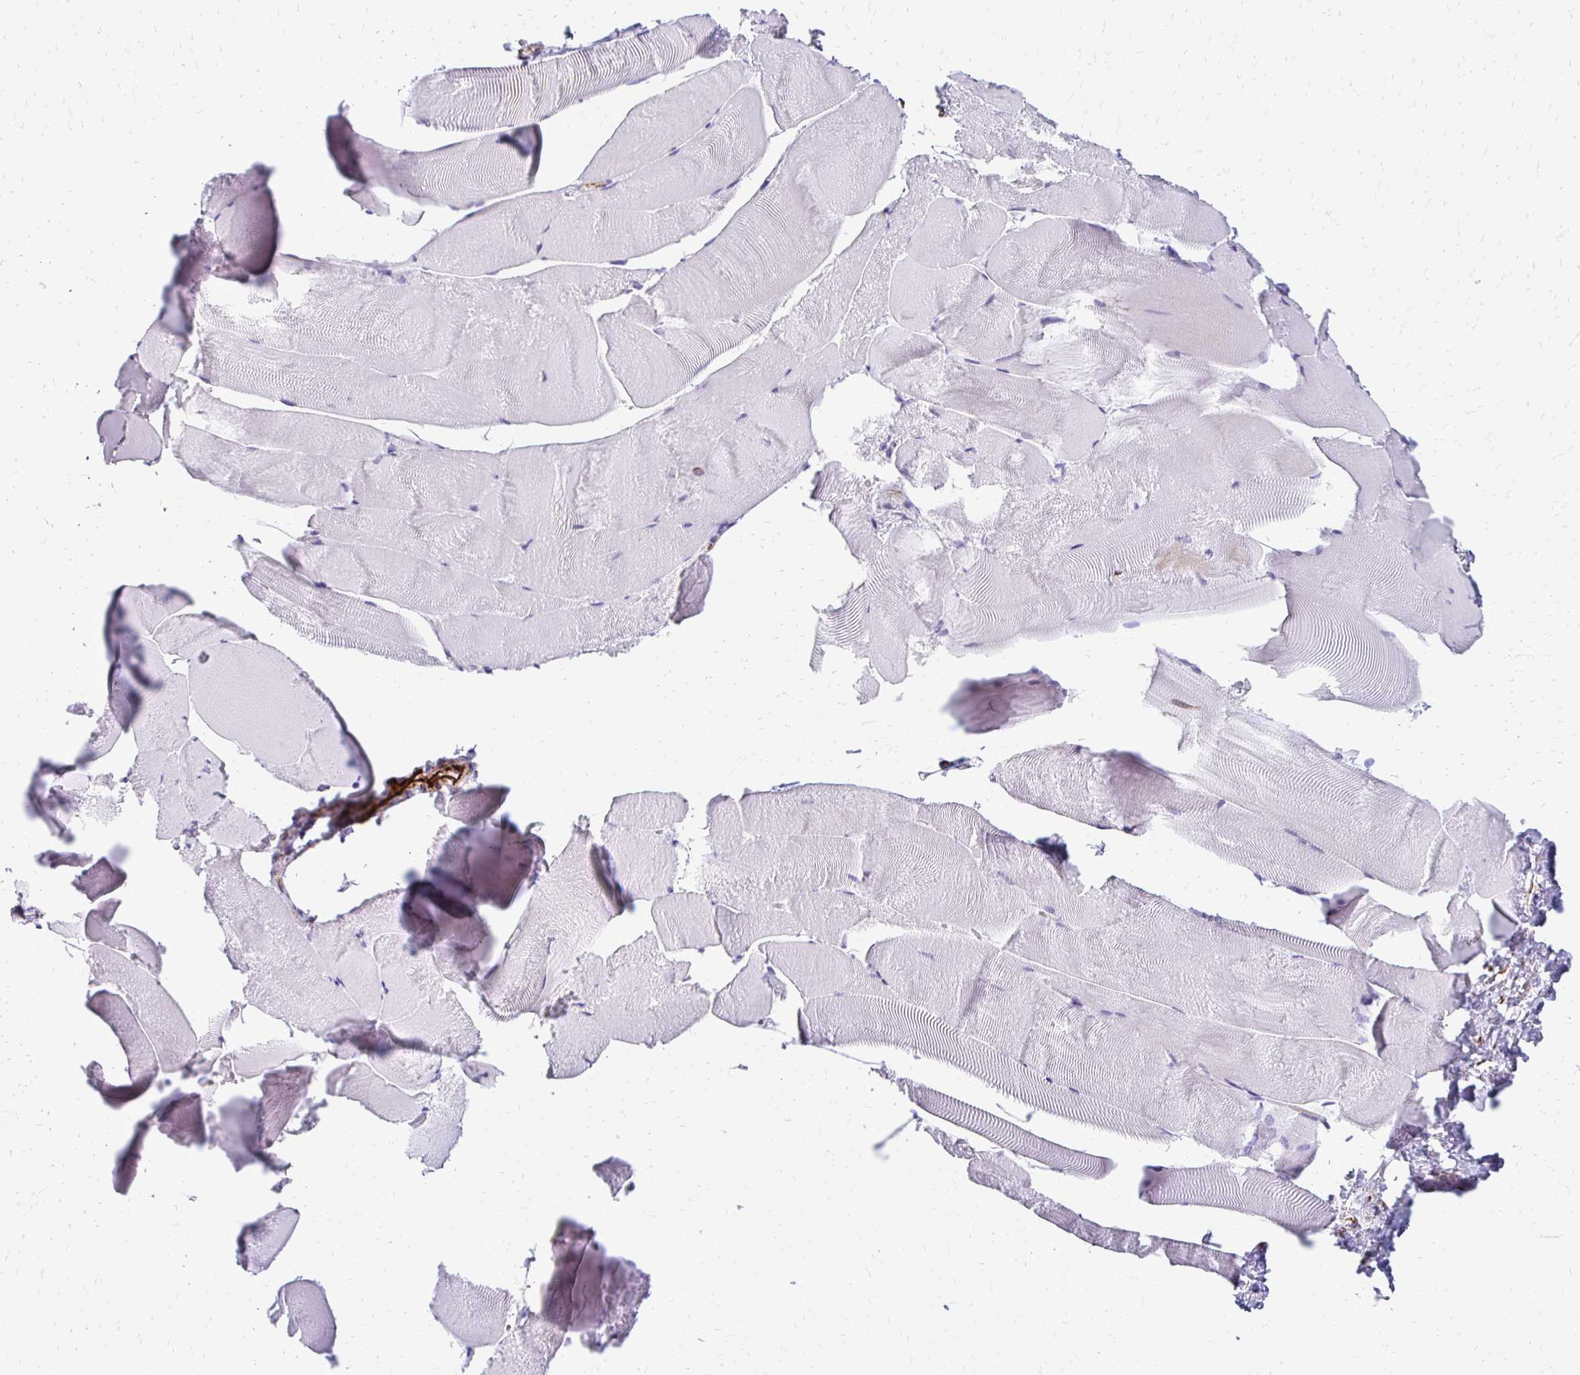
{"staining": {"intensity": "negative", "quantity": "none", "location": "none"}, "tissue": "skeletal muscle", "cell_type": "Myocytes", "image_type": "normal", "snomed": [{"axis": "morphology", "description": "Normal tissue, NOS"}, {"axis": "topography", "description": "Skeletal muscle"}], "caption": "Micrograph shows no protein staining in myocytes of unremarkable skeletal muscle.", "gene": "TMEM54", "patient": {"sex": "female", "age": 64}}